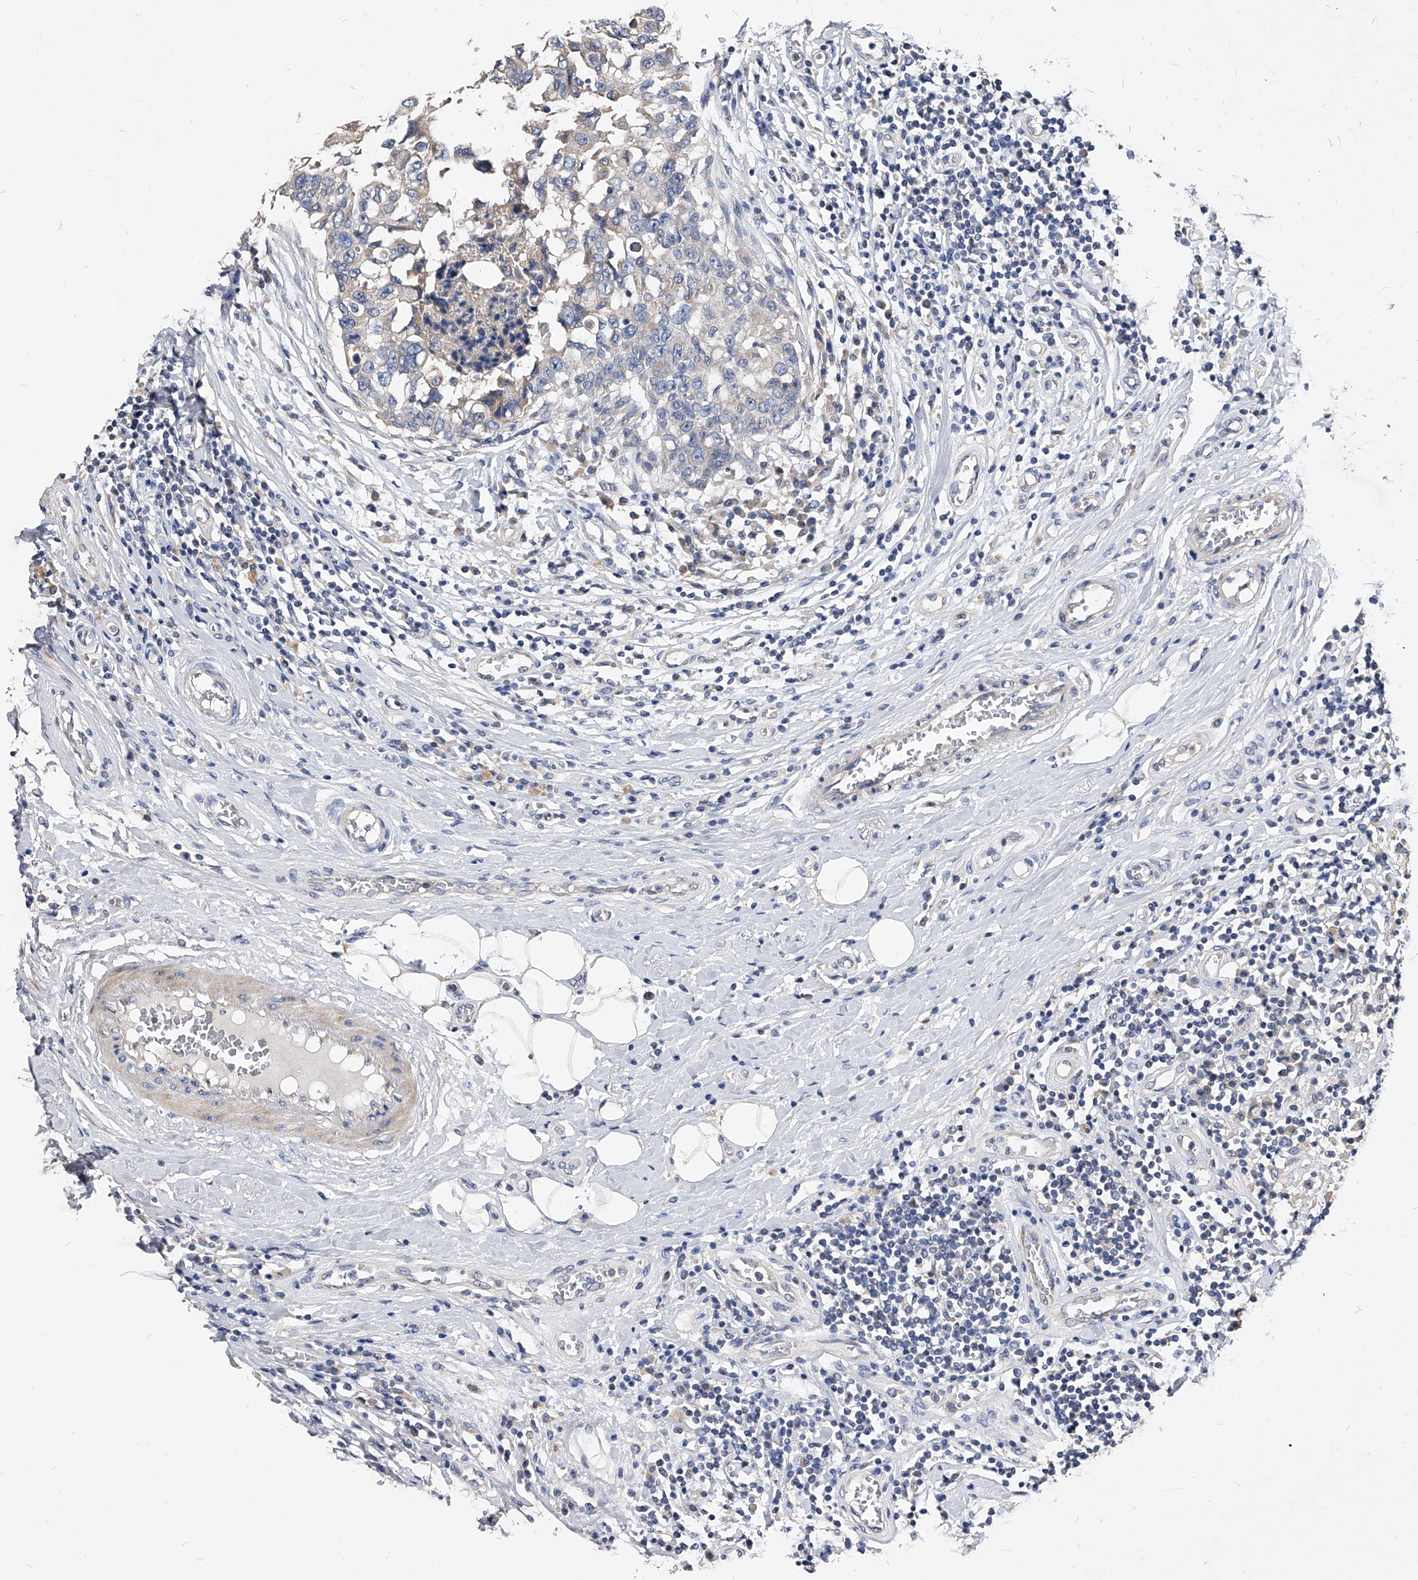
{"staining": {"intensity": "negative", "quantity": "none", "location": "none"}, "tissue": "breast cancer", "cell_type": "Tumor cells", "image_type": "cancer", "snomed": [{"axis": "morphology", "description": "Duct carcinoma"}, {"axis": "topography", "description": "Breast"}], "caption": "IHC image of human breast cancer (invasive ductal carcinoma) stained for a protein (brown), which shows no staining in tumor cells. The staining is performed using DAB brown chromogen with nuclei counter-stained in using hematoxylin.", "gene": "ARL4C", "patient": {"sex": "female", "age": 27}}